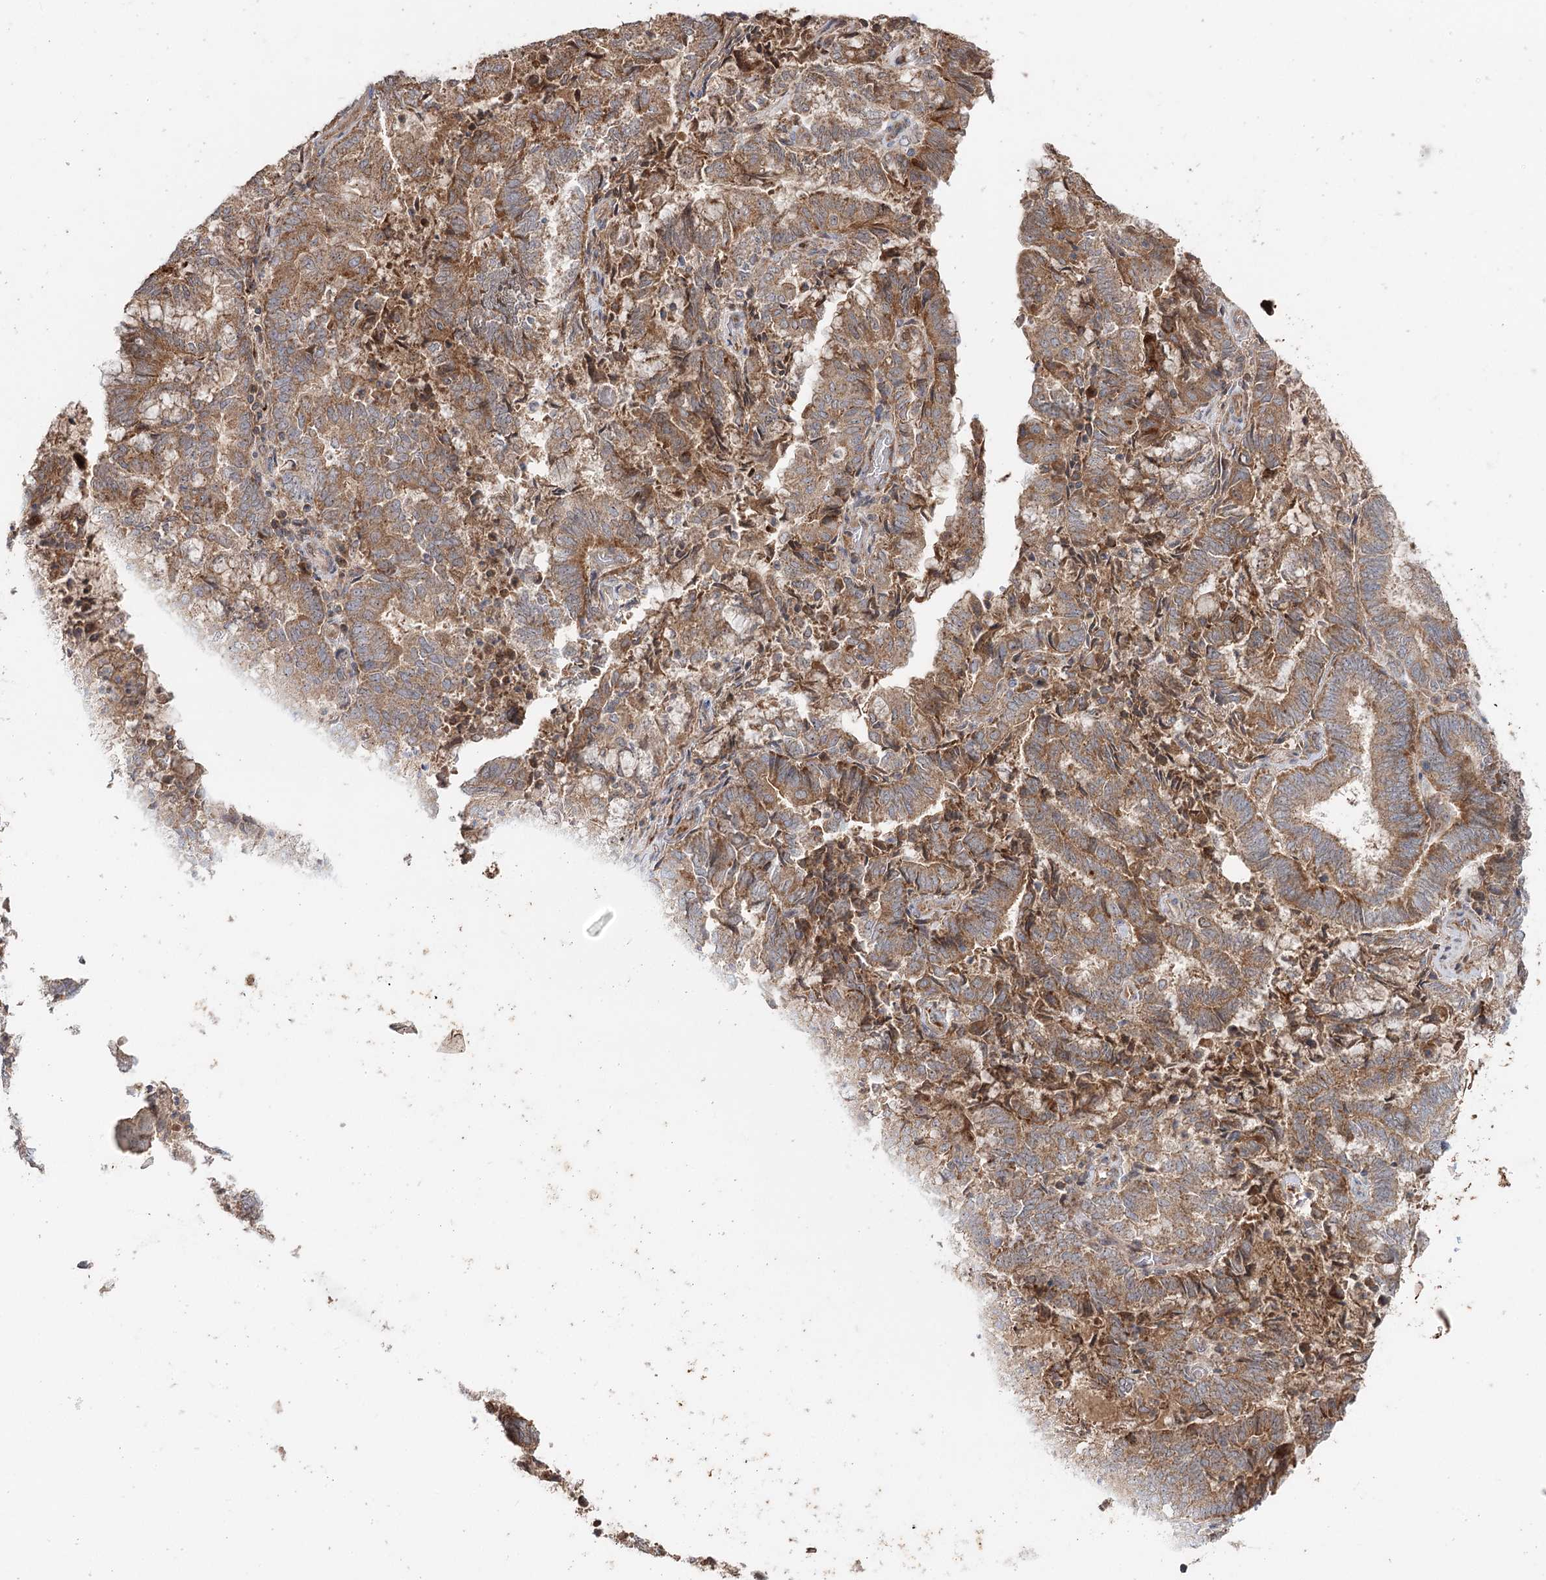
{"staining": {"intensity": "moderate", "quantity": ">75%", "location": "cytoplasmic/membranous"}, "tissue": "endometrial cancer", "cell_type": "Tumor cells", "image_type": "cancer", "snomed": [{"axis": "morphology", "description": "Adenocarcinoma, NOS"}, {"axis": "topography", "description": "Endometrium"}], "caption": "Endometrial cancer (adenocarcinoma) stained with a brown dye displays moderate cytoplasmic/membranous positive staining in approximately >75% of tumor cells.", "gene": "RAPGEF6", "patient": {"sex": "female", "age": 80}}